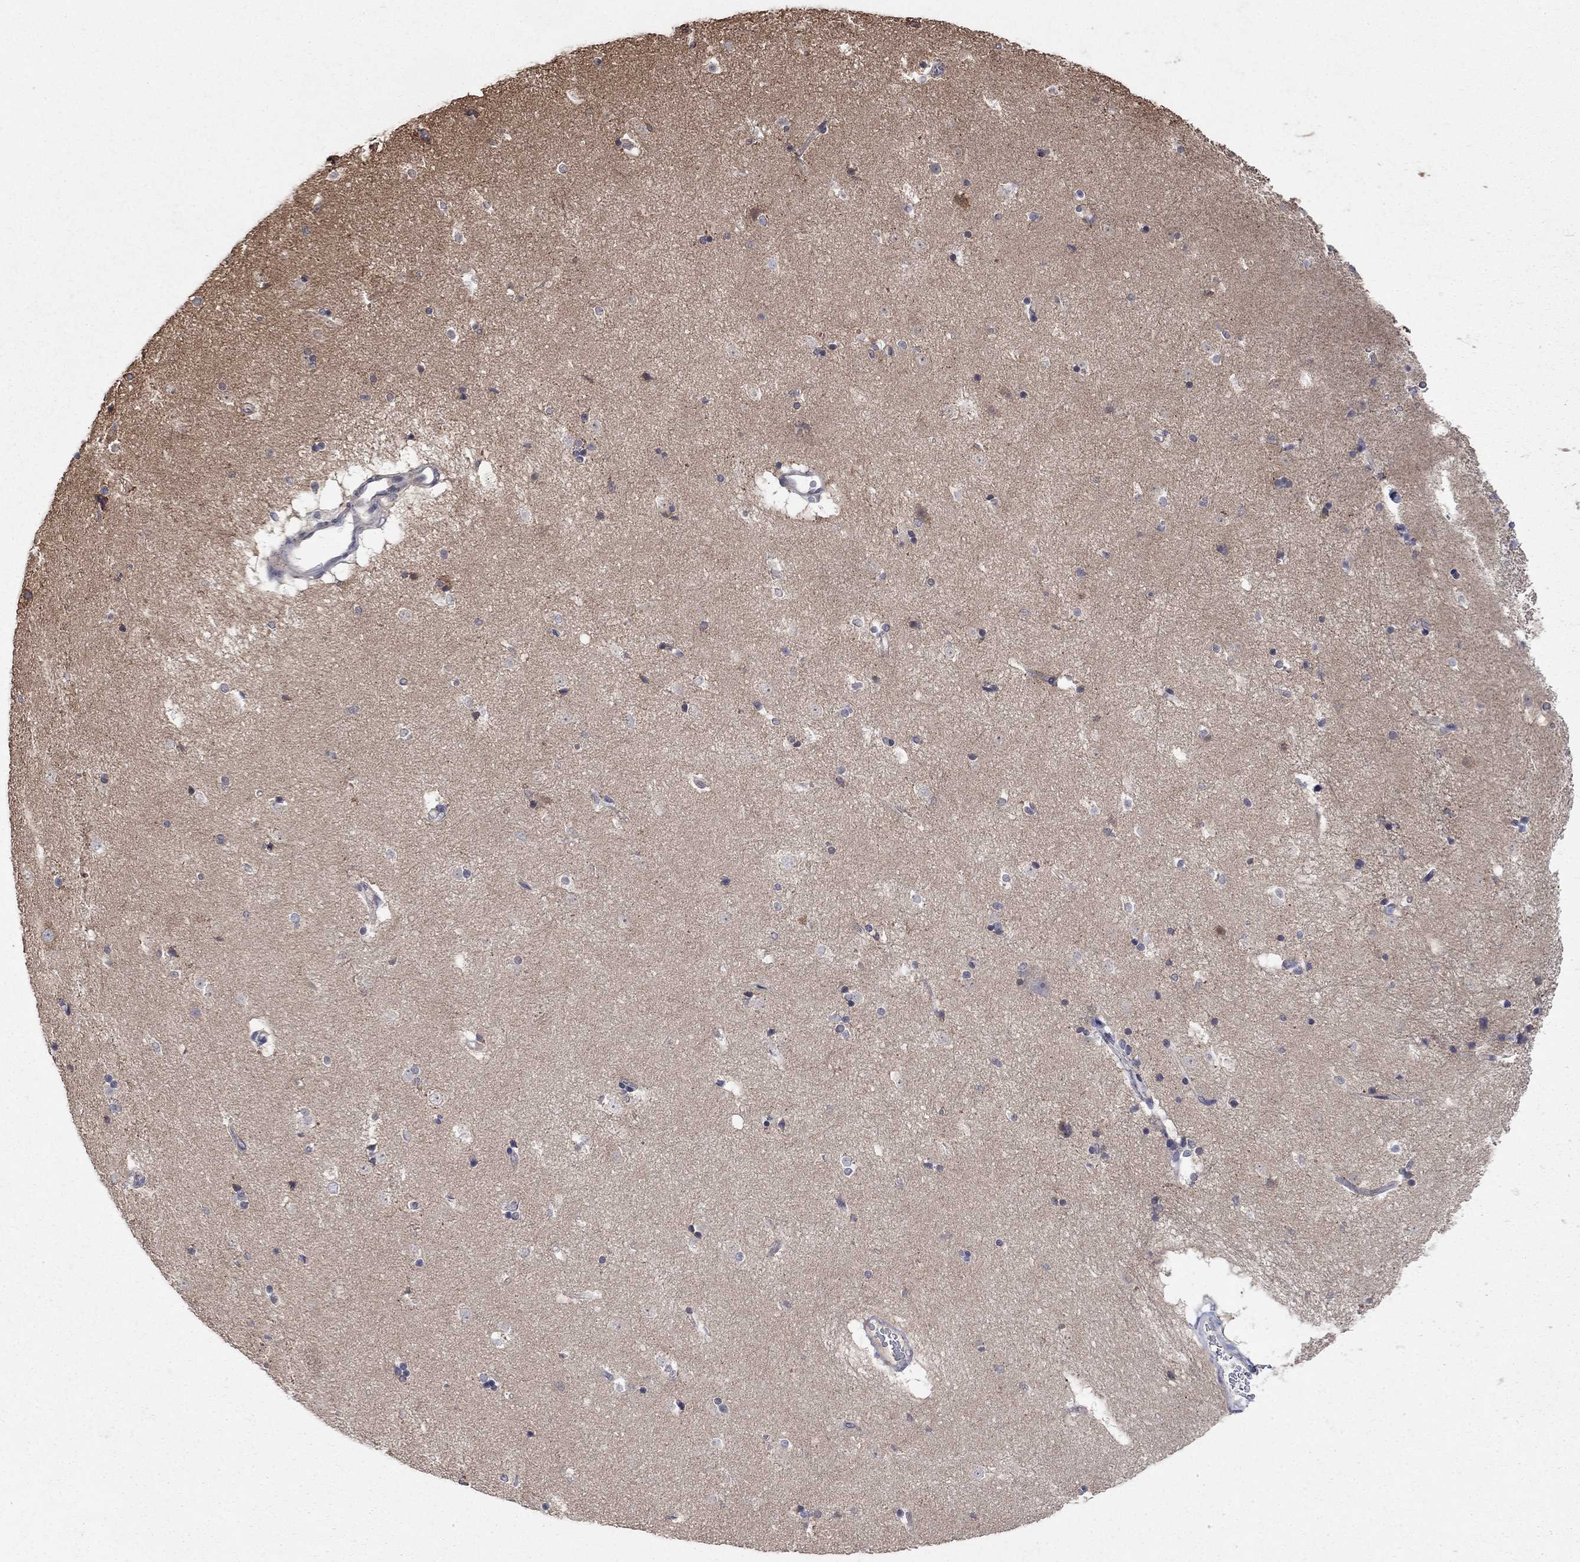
{"staining": {"intensity": "negative", "quantity": "none", "location": "none"}, "tissue": "caudate", "cell_type": "Glial cells", "image_type": "normal", "snomed": [{"axis": "morphology", "description": "Normal tissue, NOS"}, {"axis": "topography", "description": "Lateral ventricle wall"}], "caption": "Immunohistochemistry of benign human caudate shows no staining in glial cells. (Brightfield microscopy of DAB (3,3'-diaminobenzidine) immunohistochemistry (IHC) at high magnification).", "gene": "WASF3", "patient": {"sex": "male", "age": 51}}